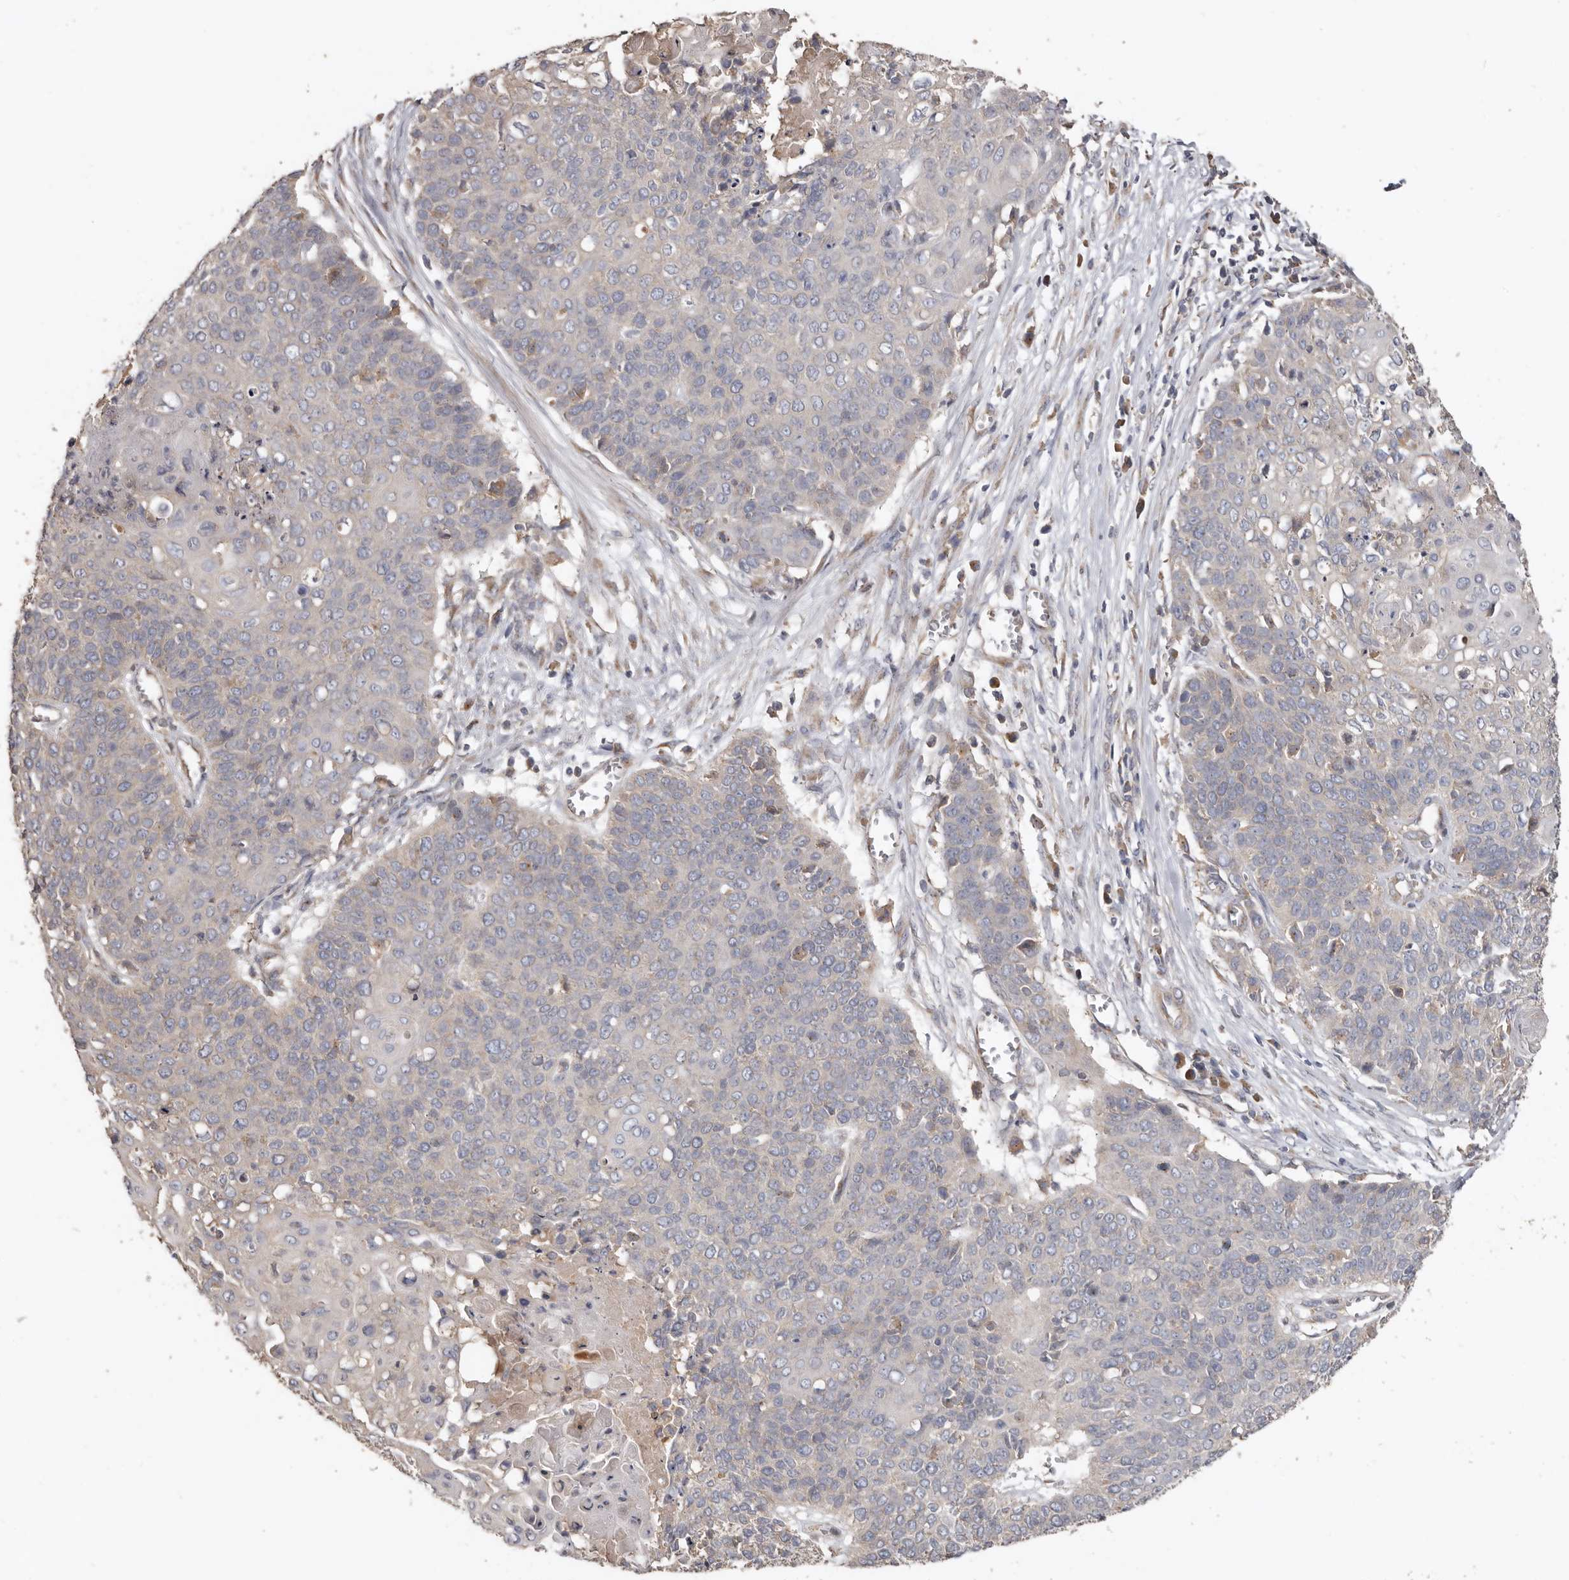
{"staining": {"intensity": "negative", "quantity": "none", "location": "none"}, "tissue": "cervical cancer", "cell_type": "Tumor cells", "image_type": "cancer", "snomed": [{"axis": "morphology", "description": "Squamous cell carcinoma, NOS"}, {"axis": "topography", "description": "Cervix"}], "caption": "Photomicrograph shows no protein positivity in tumor cells of cervical cancer tissue.", "gene": "FLCN", "patient": {"sex": "female", "age": 39}}